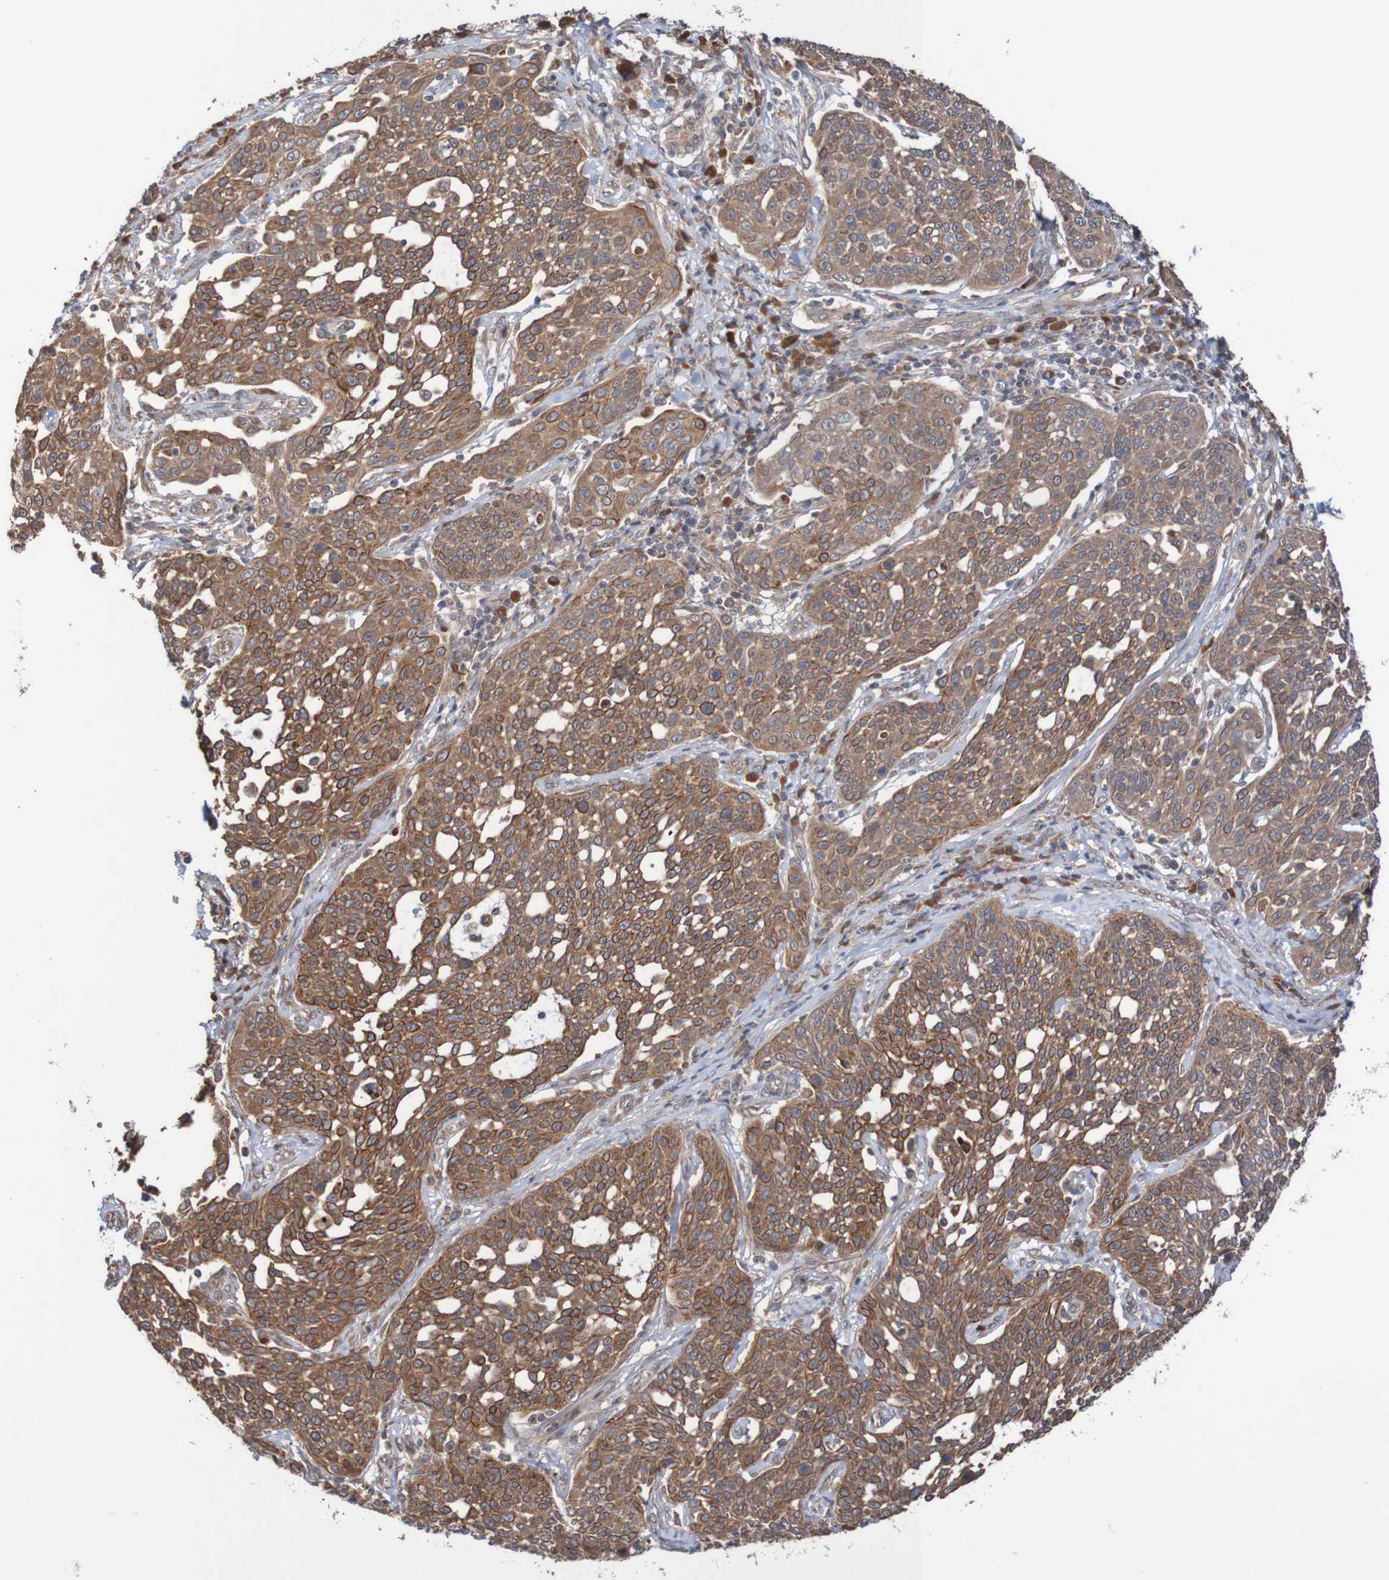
{"staining": {"intensity": "moderate", "quantity": ">75%", "location": "cytoplasmic/membranous"}, "tissue": "cervical cancer", "cell_type": "Tumor cells", "image_type": "cancer", "snomed": [{"axis": "morphology", "description": "Squamous cell carcinoma, NOS"}, {"axis": "topography", "description": "Cervix"}], "caption": "Approximately >75% of tumor cells in human squamous cell carcinoma (cervical) reveal moderate cytoplasmic/membranous protein positivity as visualized by brown immunohistochemical staining.", "gene": "PHPT1", "patient": {"sex": "female", "age": 34}}